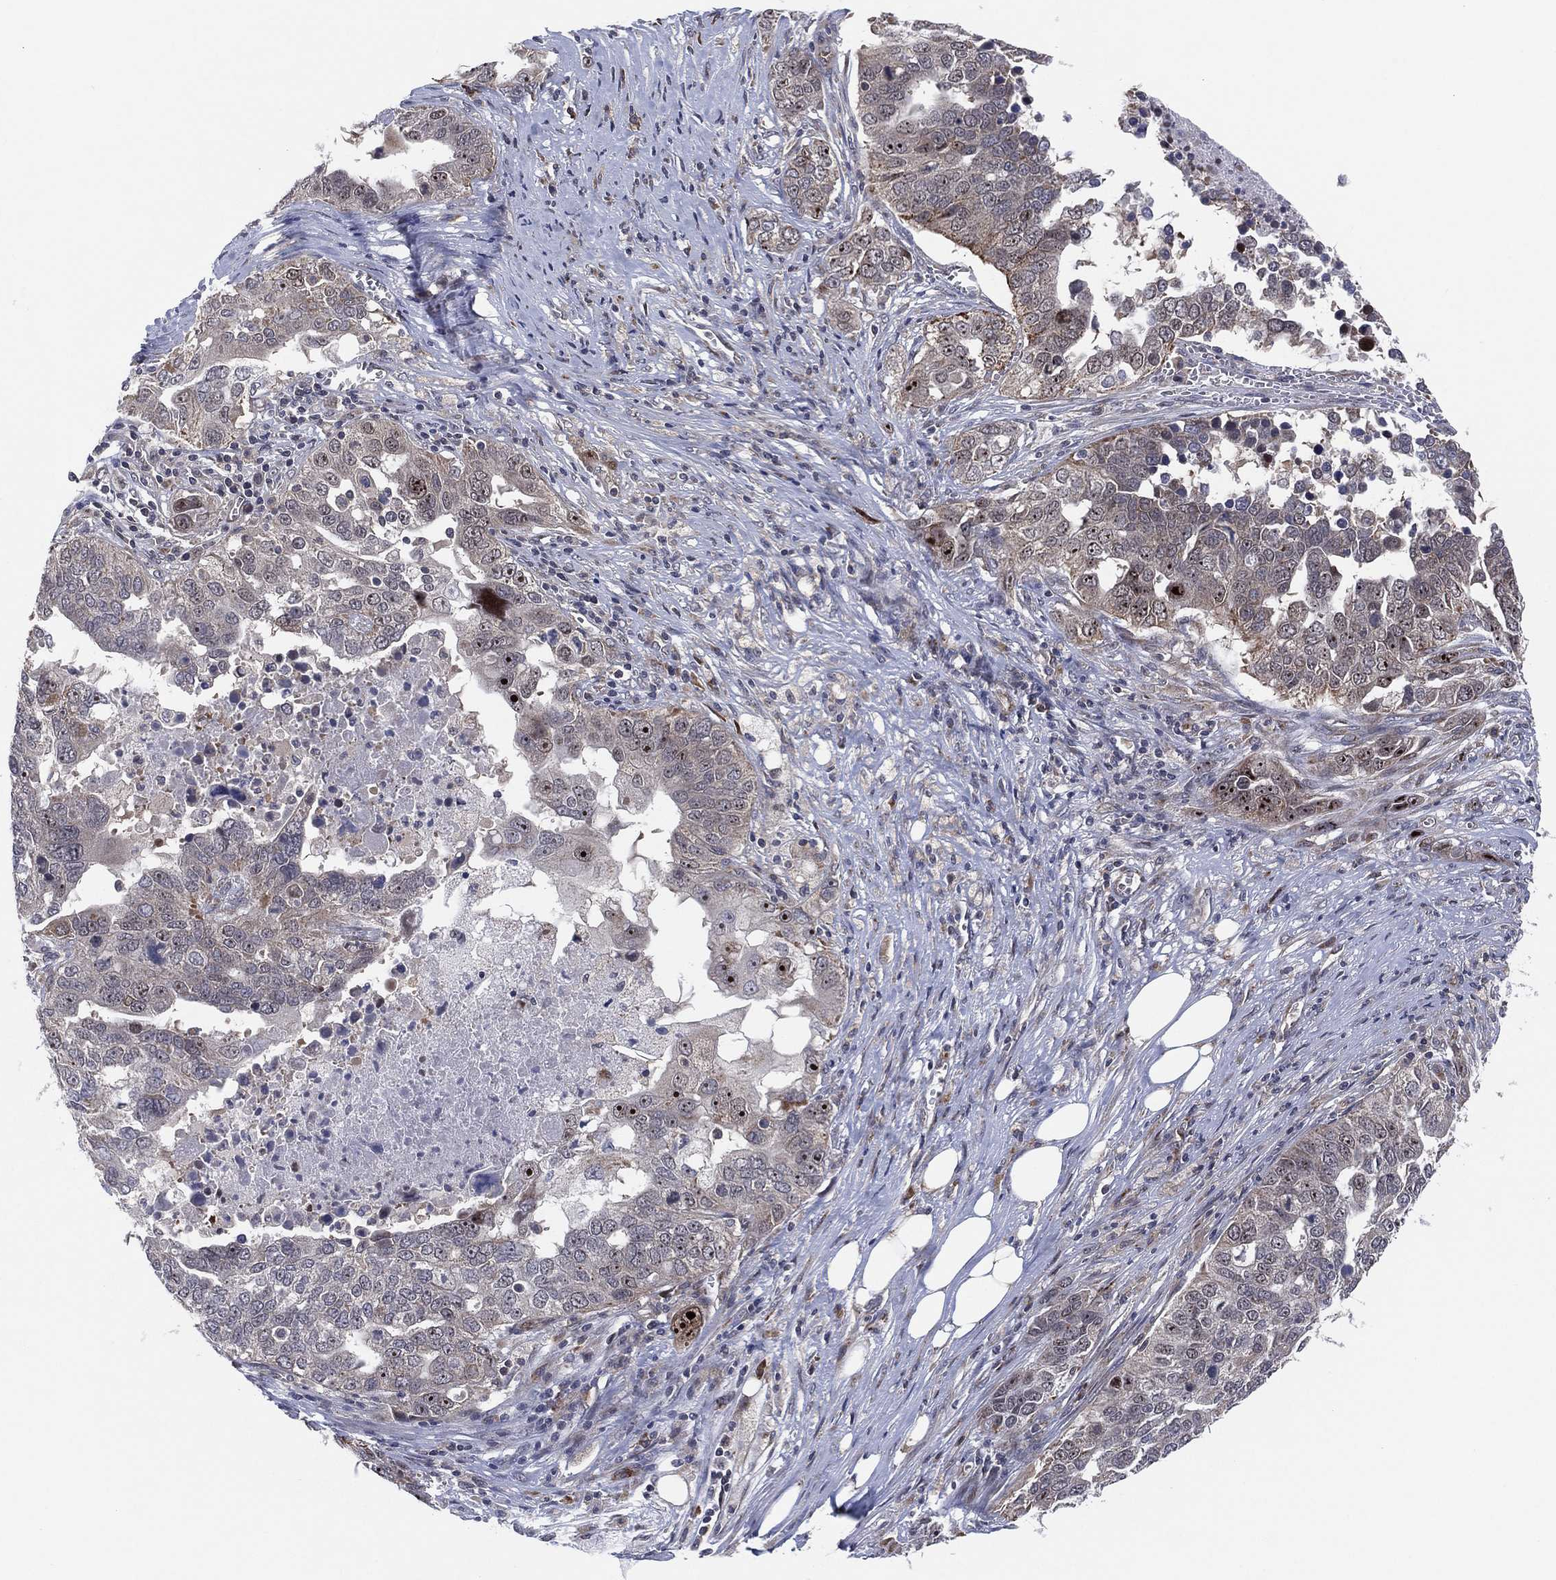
{"staining": {"intensity": "negative", "quantity": "none", "location": "none"}, "tissue": "ovarian cancer", "cell_type": "Tumor cells", "image_type": "cancer", "snomed": [{"axis": "morphology", "description": "Carcinoma, endometroid"}, {"axis": "topography", "description": "Soft tissue"}, {"axis": "topography", "description": "Ovary"}], "caption": "An image of human endometroid carcinoma (ovarian) is negative for staining in tumor cells.", "gene": "FAM104A", "patient": {"sex": "female", "age": 52}}